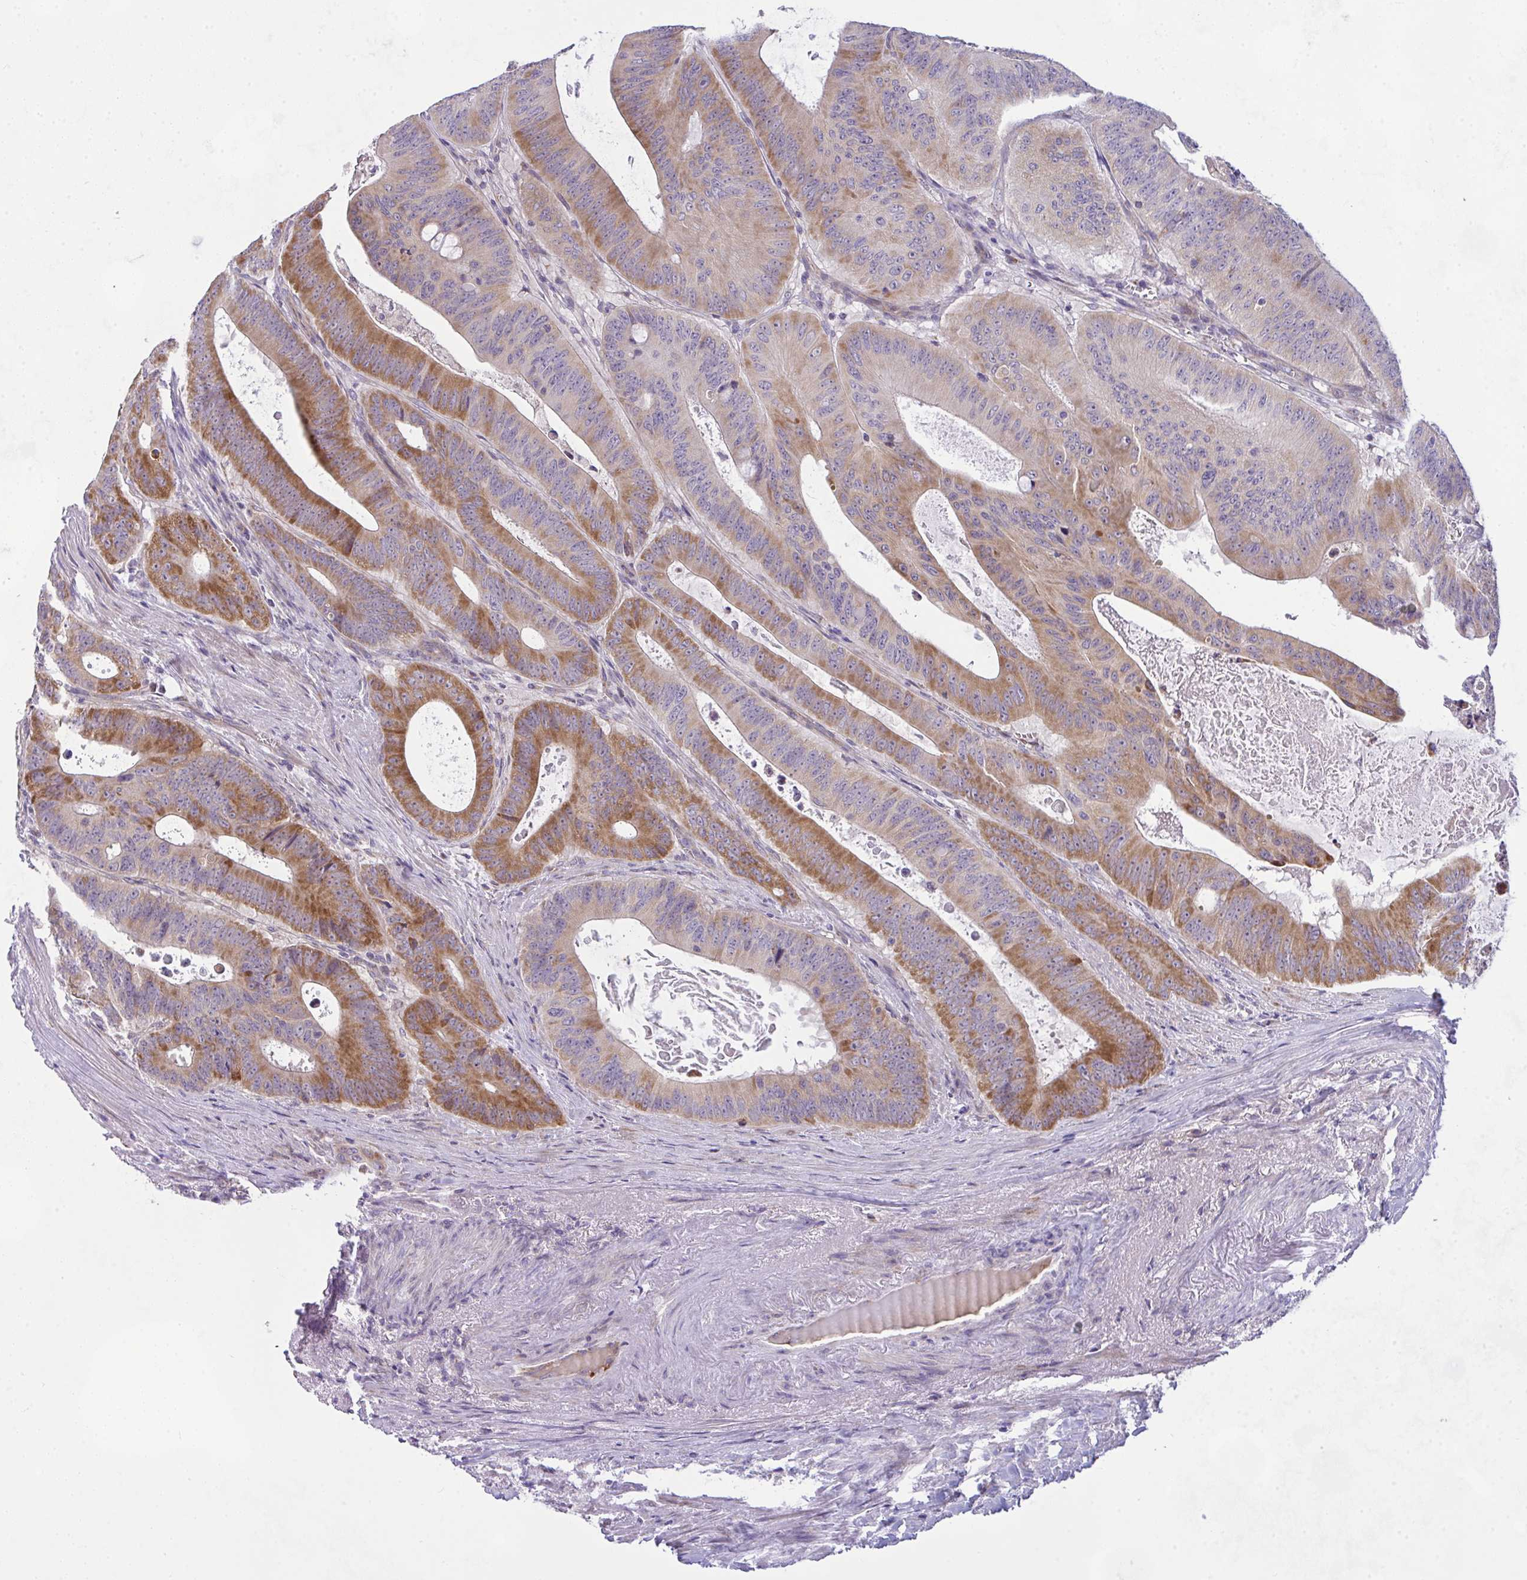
{"staining": {"intensity": "moderate", "quantity": ">75%", "location": "cytoplasmic/membranous"}, "tissue": "colorectal cancer", "cell_type": "Tumor cells", "image_type": "cancer", "snomed": [{"axis": "morphology", "description": "Adenocarcinoma, NOS"}, {"axis": "topography", "description": "Colon"}], "caption": "Human adenocarcinoma (colorectal) stained for a protein (brown) reveals moderate cytoplasmic/membranous positive positivity in approximately >75% of tumor cells.", "gene": "CEP63", "patient": {"sex": "male", "age": 62}}